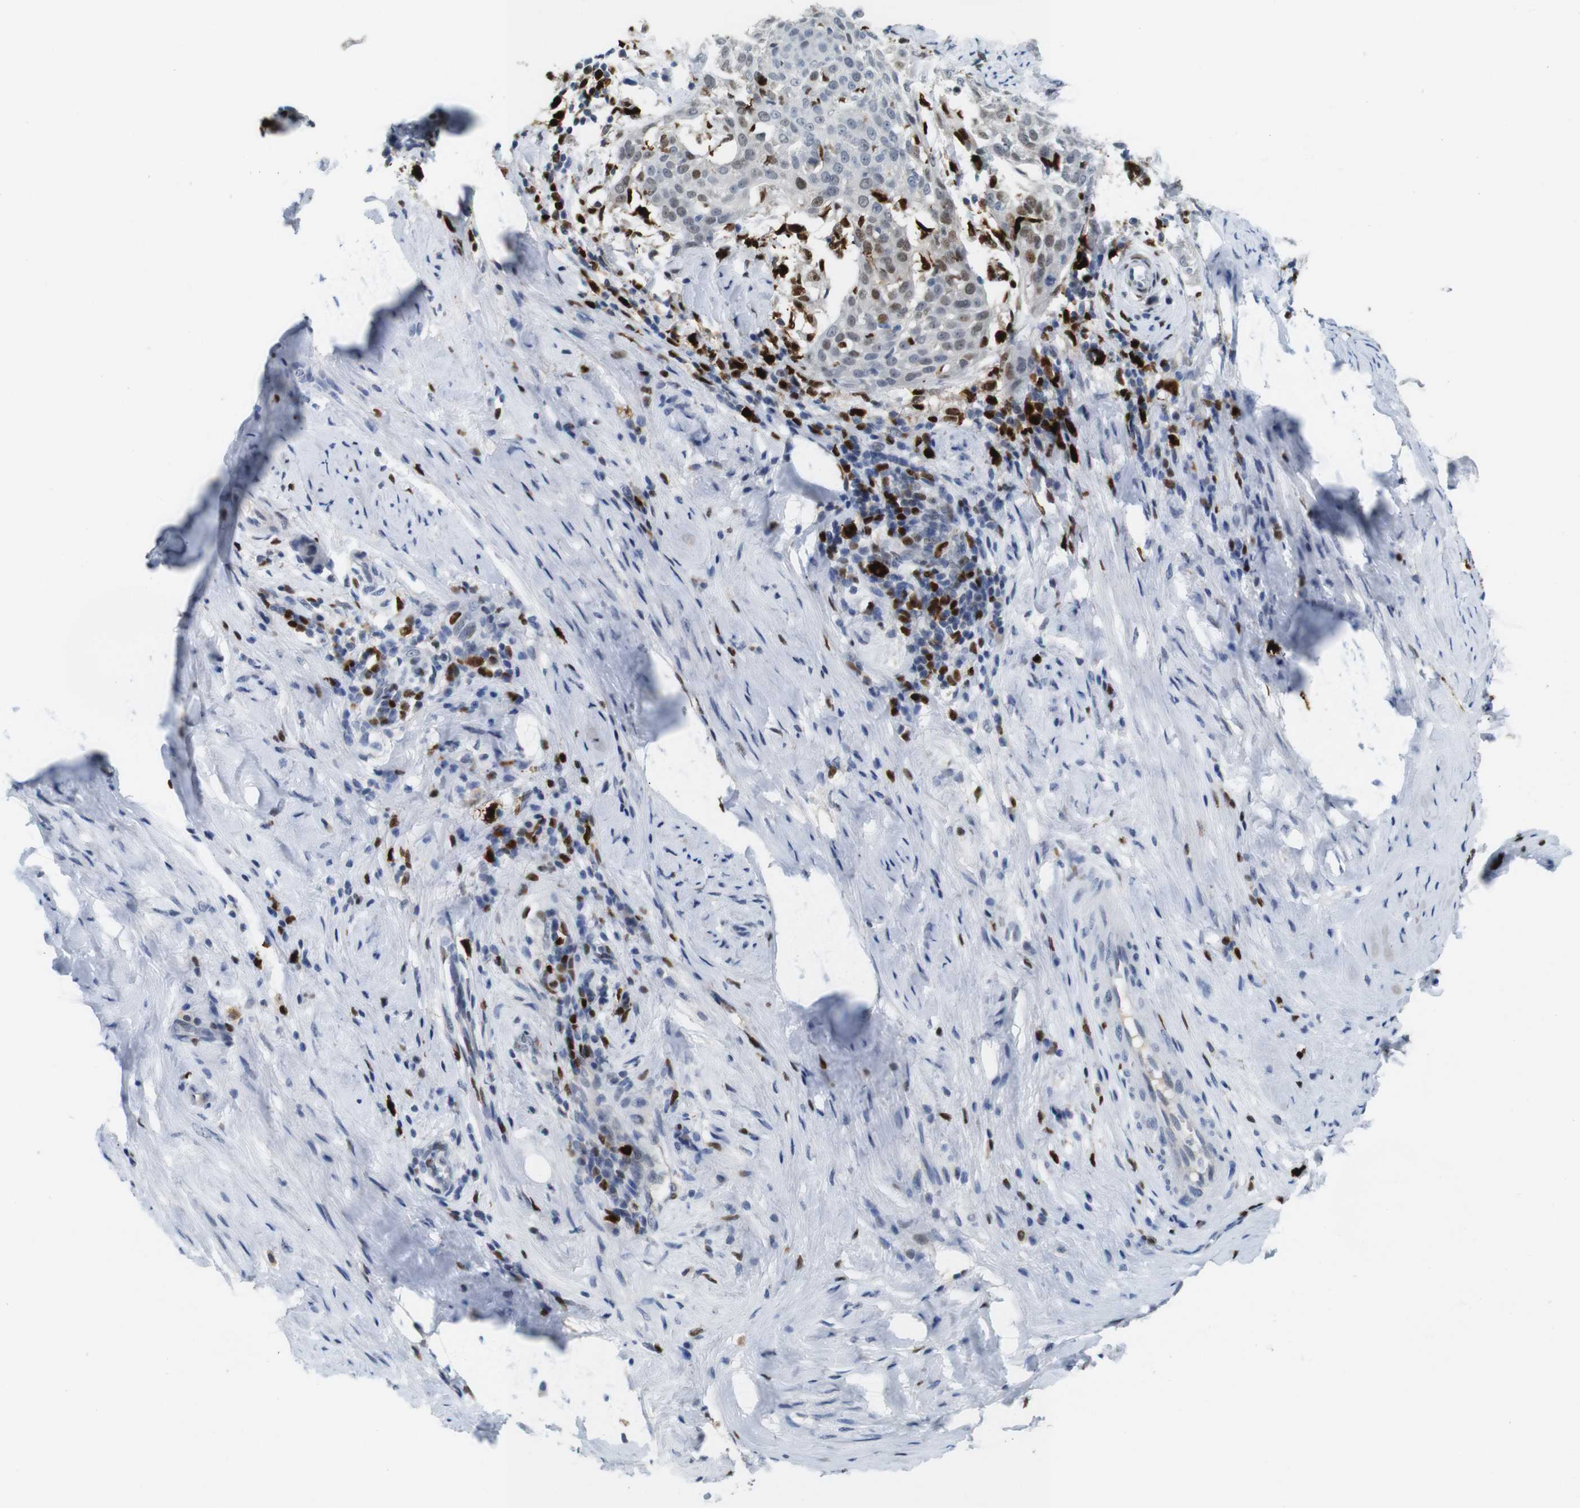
{"staining": {"intensity": "moderate", "quantity": "<25%", "location": "nuclear"}, "tissue": "cervical cancer", "cell_type": "Tumor cells", "image_type": "cancer", "snomed": [{"axis": "morphology", "description": "Squamous cell carcinoma, NOS"}, {"axis": "topography", "description": "Cervix"}], "caption": "Cervical cancer stained with a brown dye exhibits moderate nuclear positive expression in about <25% of tumor cells.", "gene": "IRF8", "patient": {"sex": "female", "age": 51}}